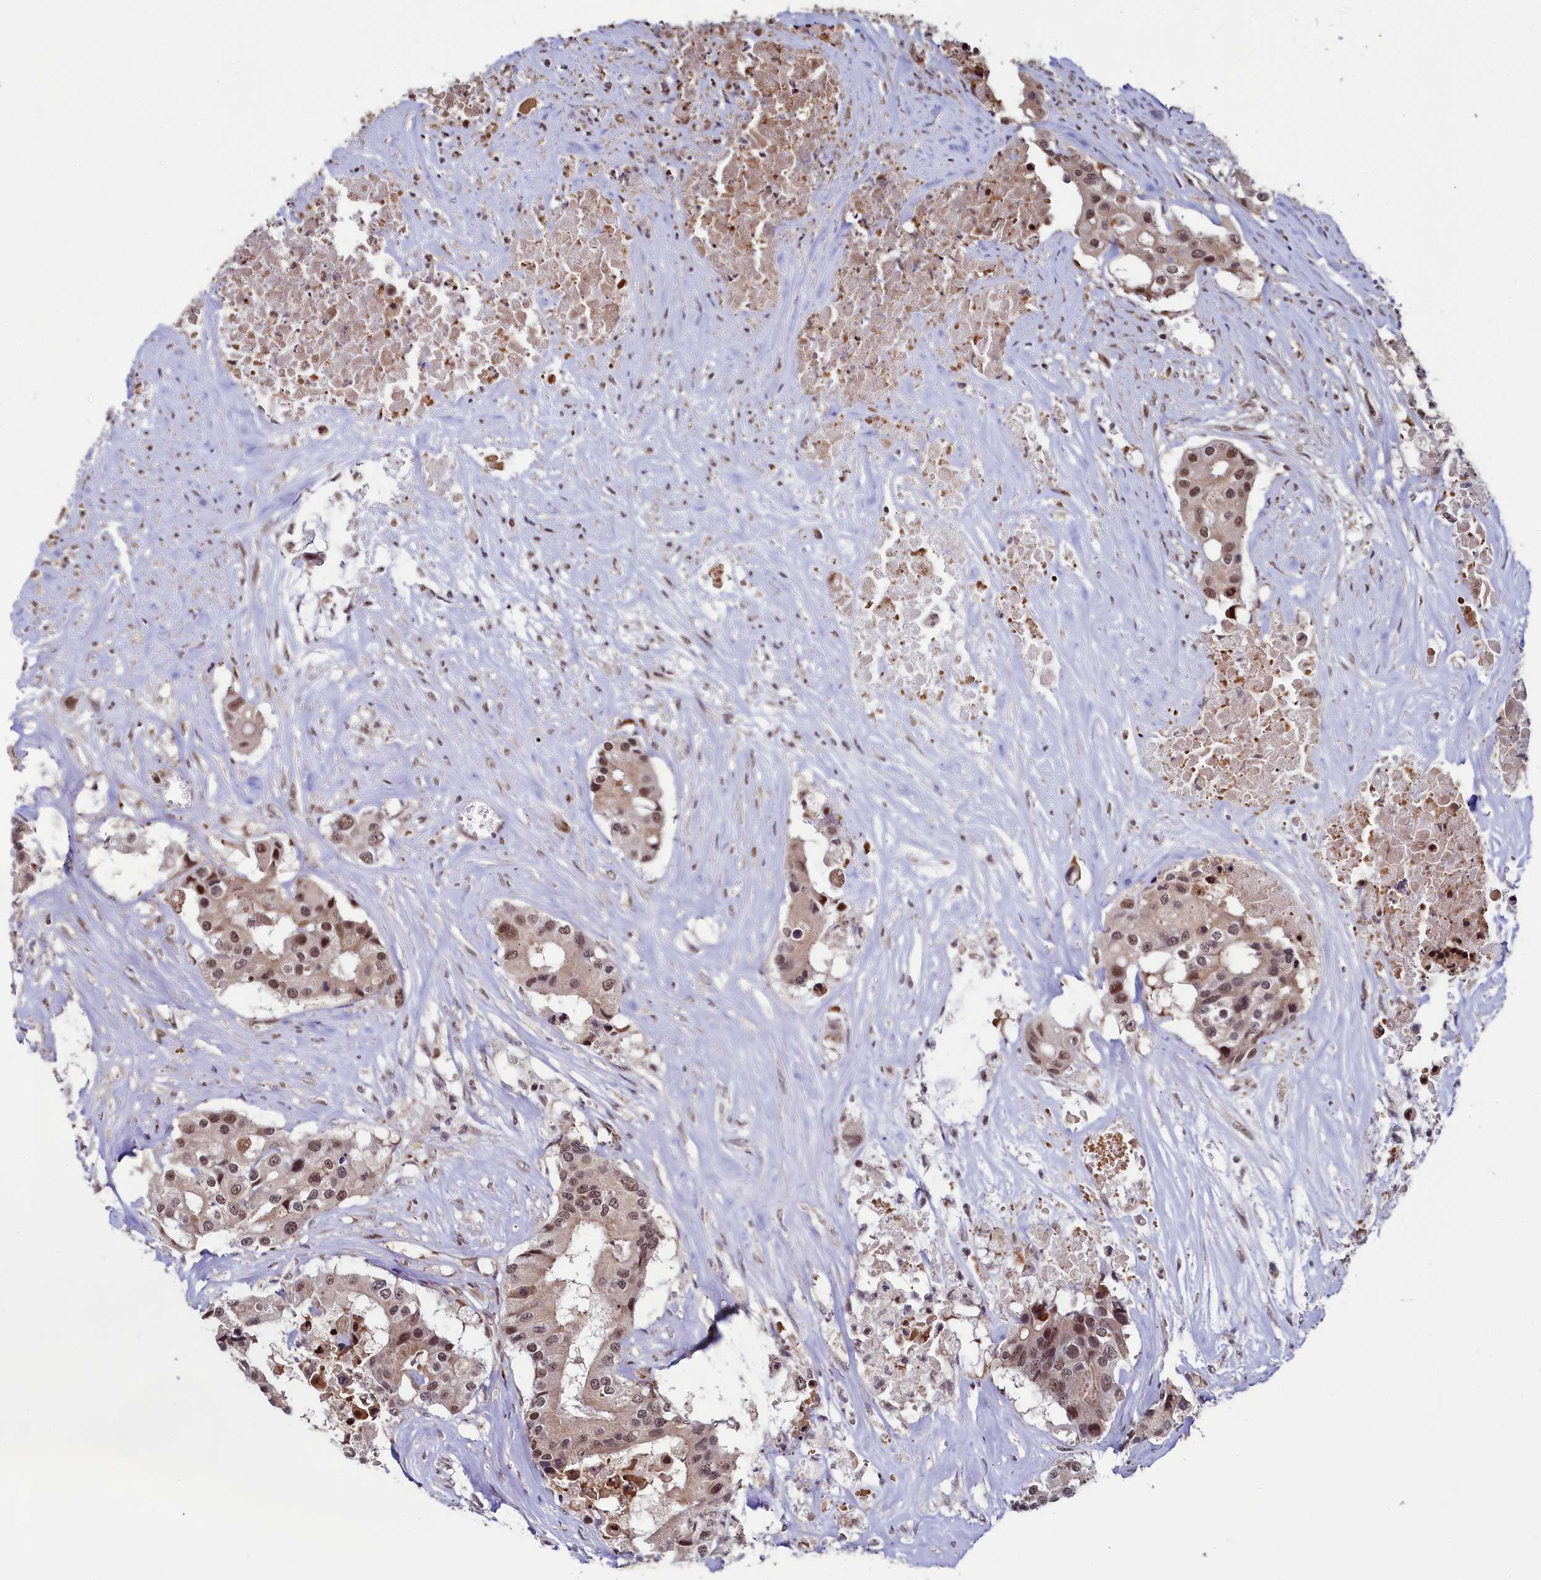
{"staining": {"intensity": "moderate", "quantity": ">75%", "location": "nuclear"}, "tissue": "colorectal cancer", "cell_type": "Tumor cells", "image_type": "cancer", "snomed": [{"axis": "morphology", "description": "Adenocarcinoma, NOS"}, {"axis": "topography", "description": "Colon"}], "caption": "This photomicrograph reveals immunohistochemistry (IHC) staining of colorectal cancer (adenocarcinoma), with medium moderate nuclear expression in about >75% of tumor cells.", "gene": "LEO1", "patient": {"sex": "male", "age": 77}}